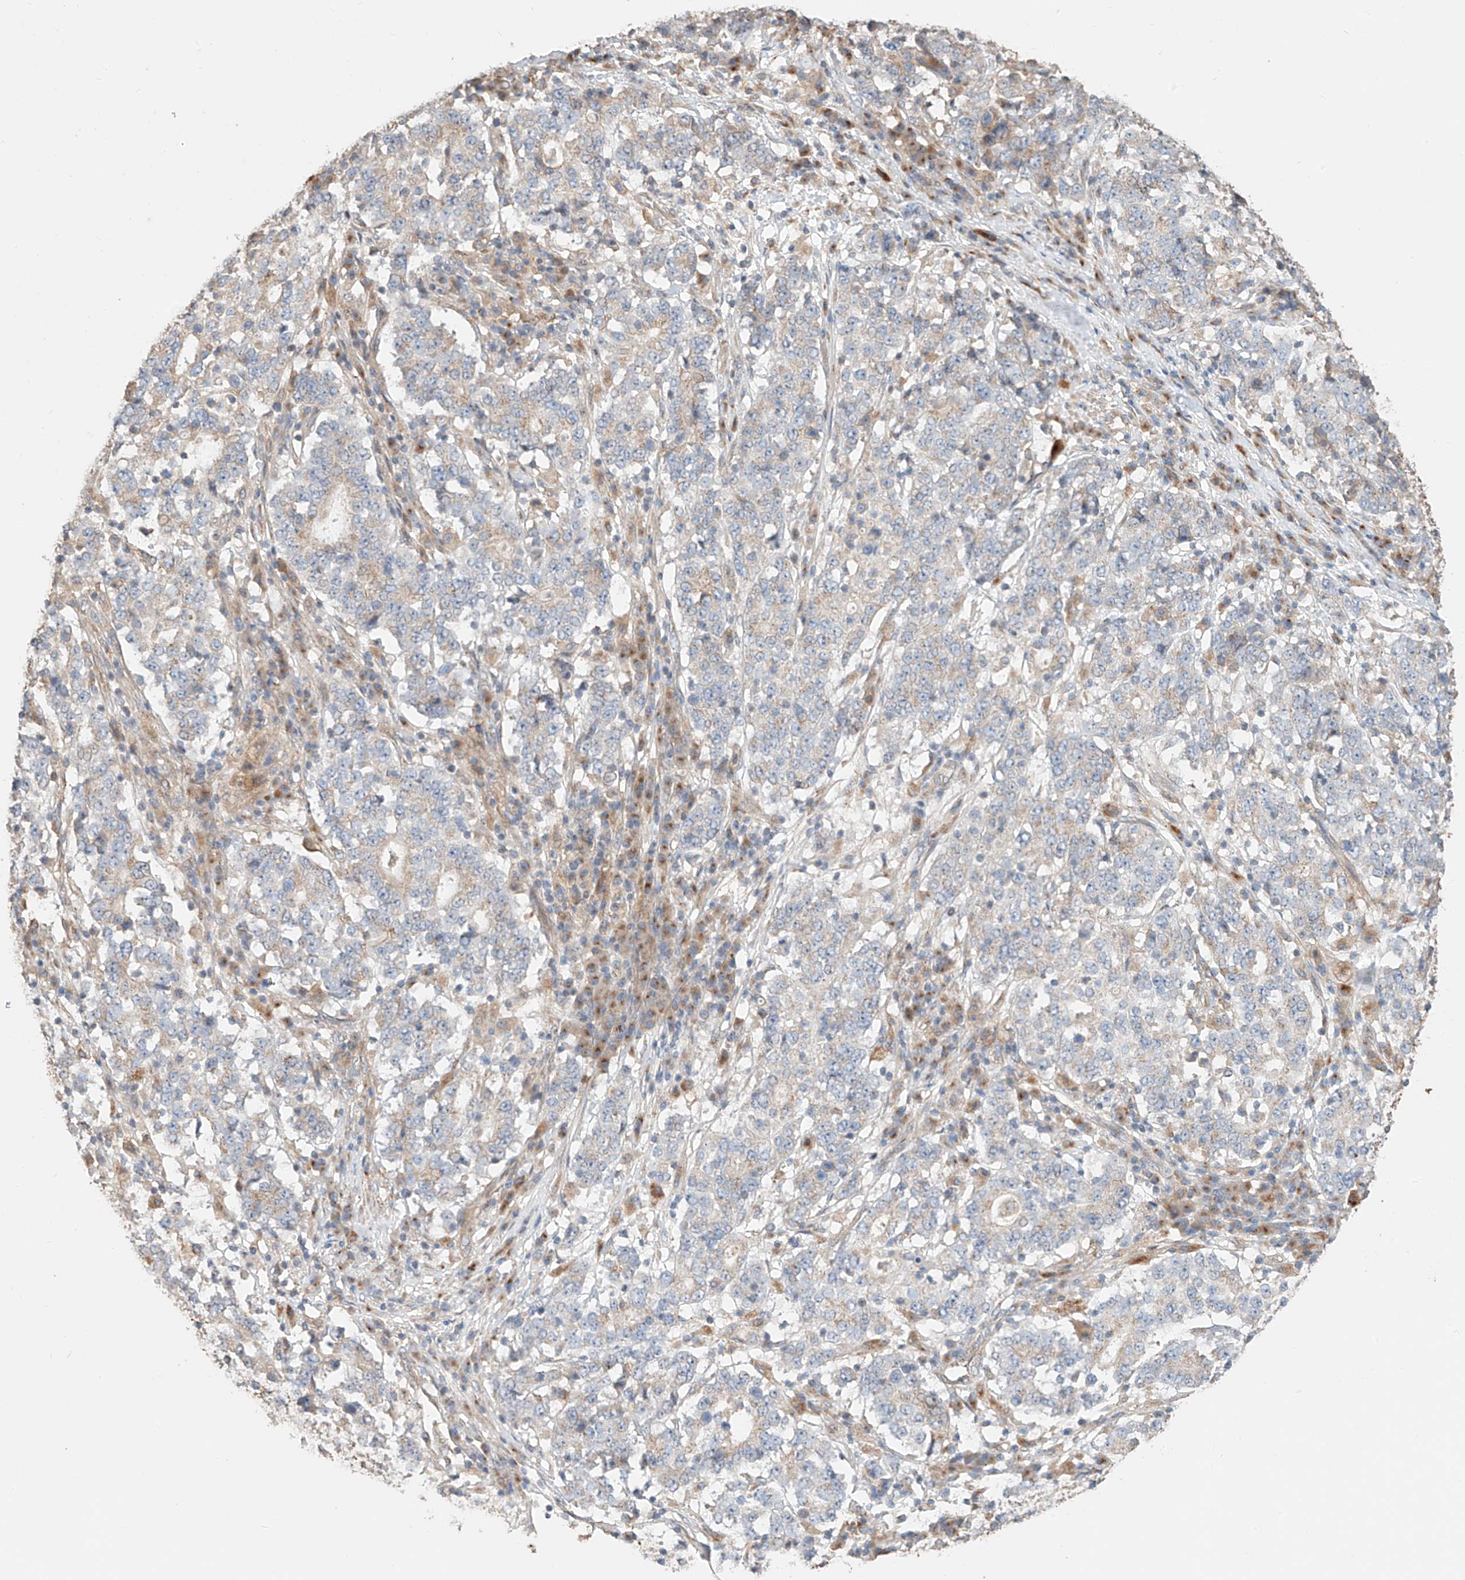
{"staining": {"intensity": "negative", "quantity": "none", "location": "none"}, "tissue": "stomach cancer", "cell_type": "Tumor cells", "image_type": "cancer", "snomed": [{"axis": "morphology", "description": "Adenocarcinoma, NOS"}, {"axis": "topography", "description": "Stomach"}], "caption": "Immunohistochemistry (IHC) micrograph of human stomach adenocarcinoma stained for a protein (brown), which demonstrates no expression in tumor cells.", "gene": "MOSPD1", "patient": {"sex": "male", "age": 59}}